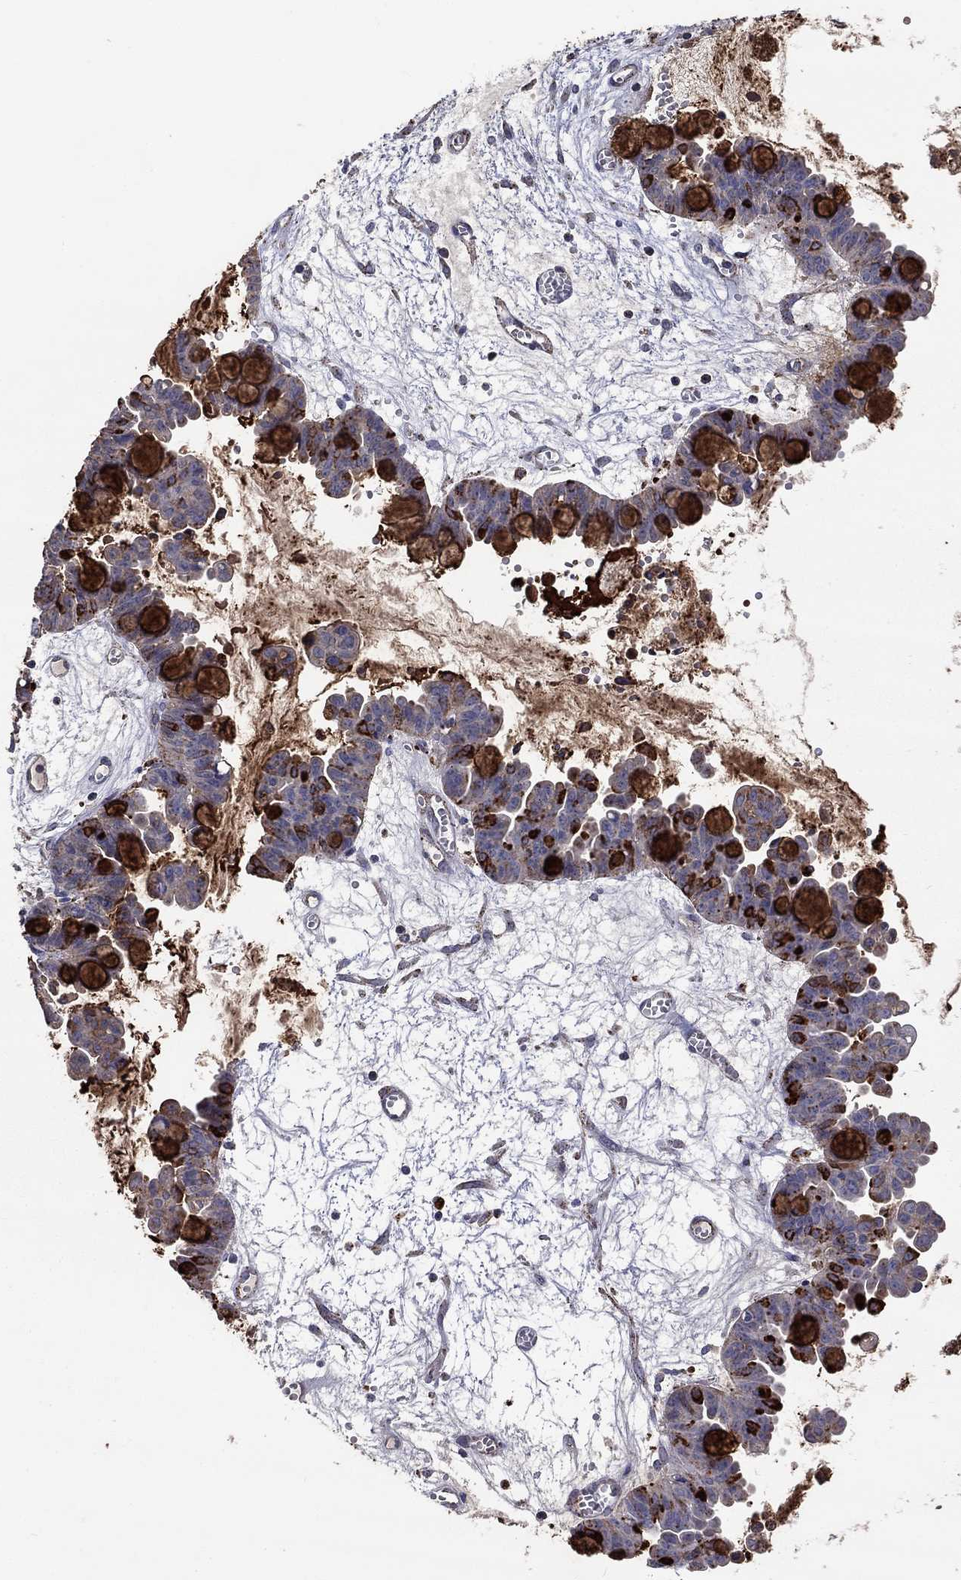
{"staining": {"intensity": "strong", "quantity": "25%-75%", "location": "cytoplasmic/membranous"}, "tissue": "ovarian cancer", "cell_type": "Tumor cells", "image_type": "cancer", "snomed": [{"axis": "morphology", "description": "Cystadenocarcinoma, mucinous, NOS"}, {"axis": "topography", "description": "Ovary"}], "caption": "IHC micrograph of neoplastic tissue: ovarian cancer stained using immunohistochemistry displays high levels of strong protein expression localized specifically in the cytoplasmic/membranous of tumor cells, appearing as a cytoplasmic/membranous brown color.", "gene": "CTSB", "patient": {"sex": "female", "age": 63}}